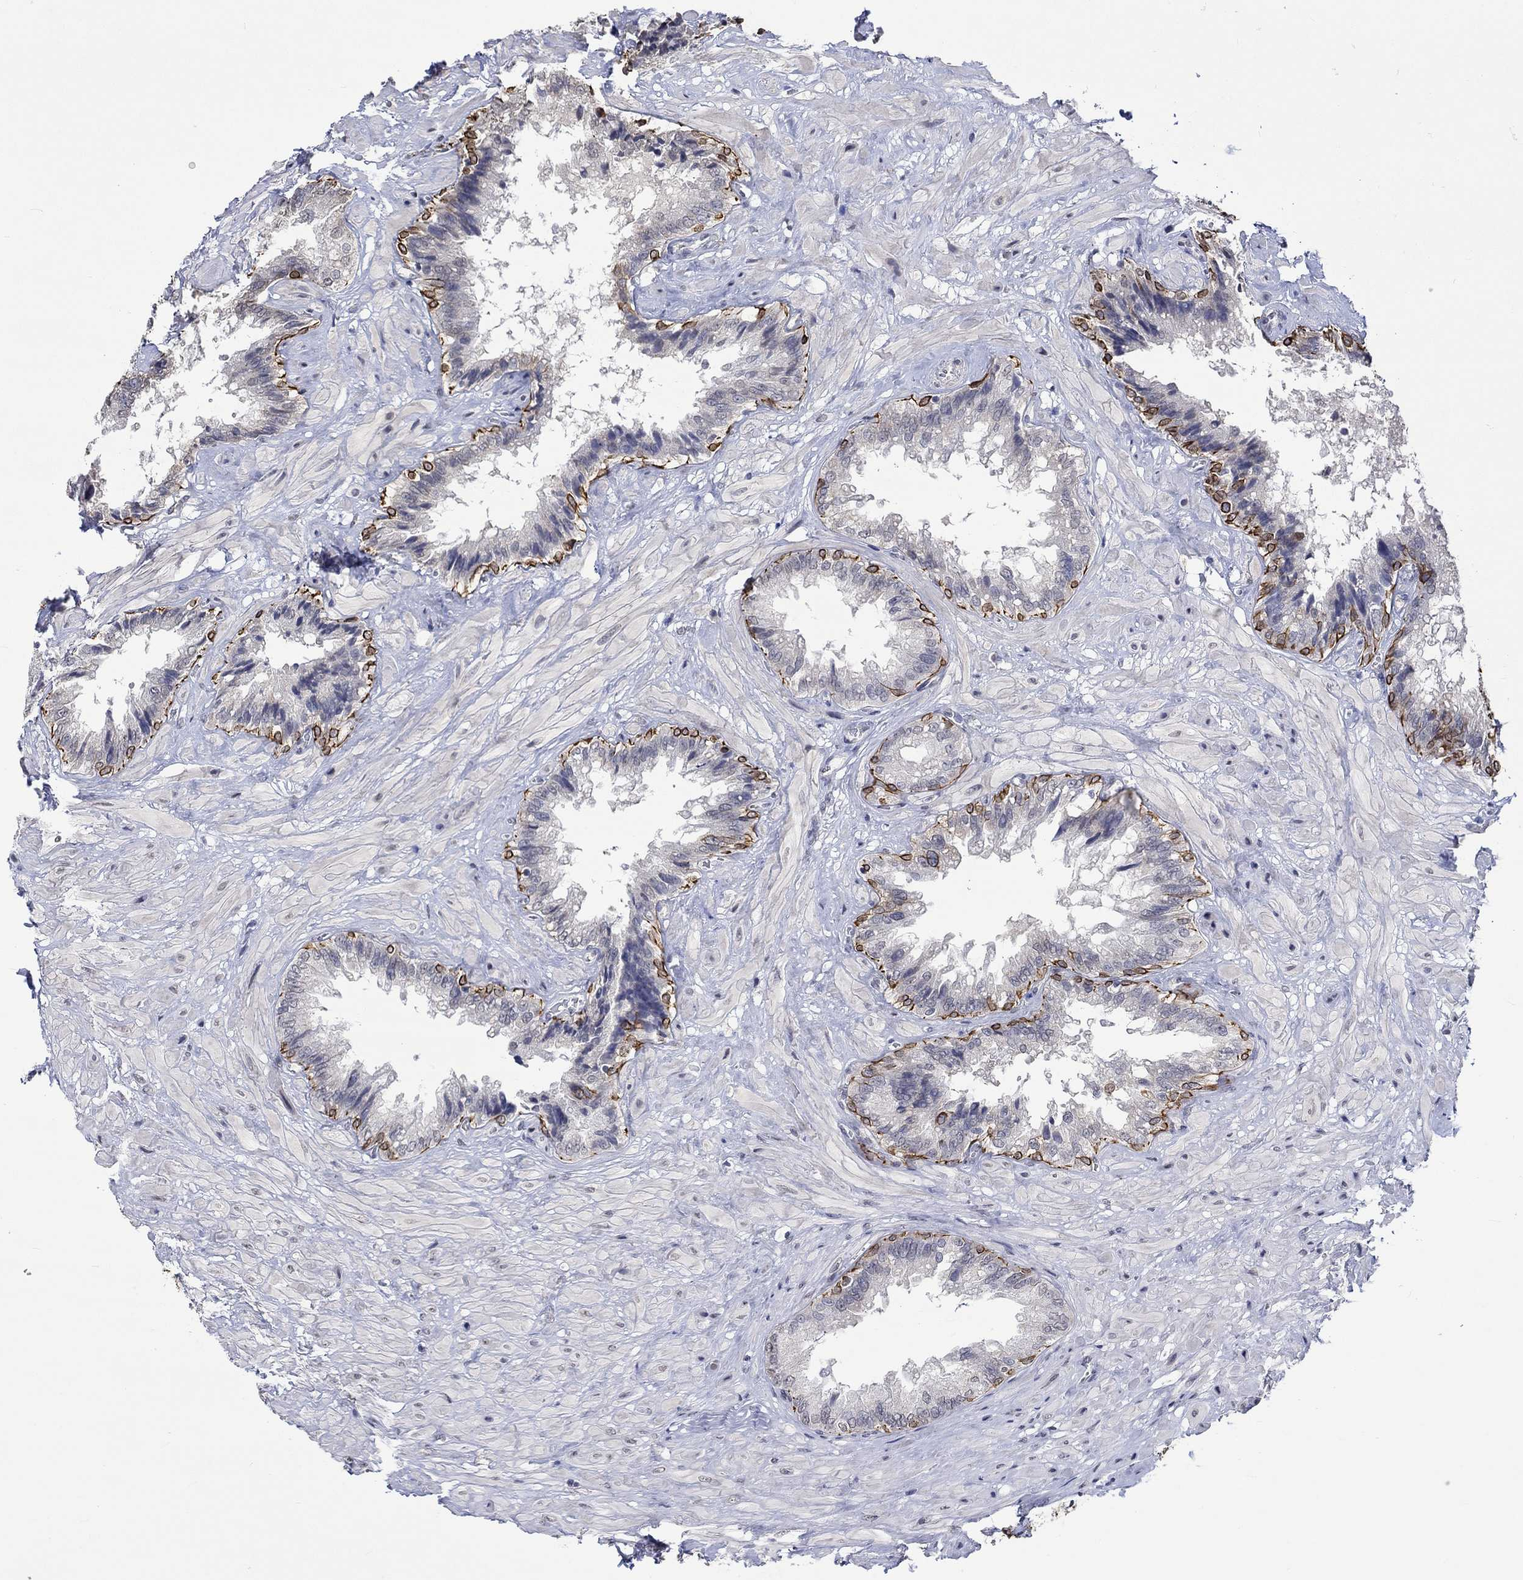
{"staining": {"intensity": "strong", "quantity": "25%-75%", "location": "cytoplasmic/membranous"}, "tissue": "seminal vesicle", "cell_type": "Glandular cells", "image_type": "normal", "snomed": [{"axis": "morphology", "description": "Normal tissue, NOS"}, {"axis": "topography", "description": "Seminal veicle"}], "caption": "Approximately 25%-75% of glandular cells in unremarkable human seminal vesicle reveal strong cytoplasmic/membranous protein expression as visualized by brown immunohistochemical staining.", "gene": "DDX3Y", "patient": {"sex": "male", "age": 67}}